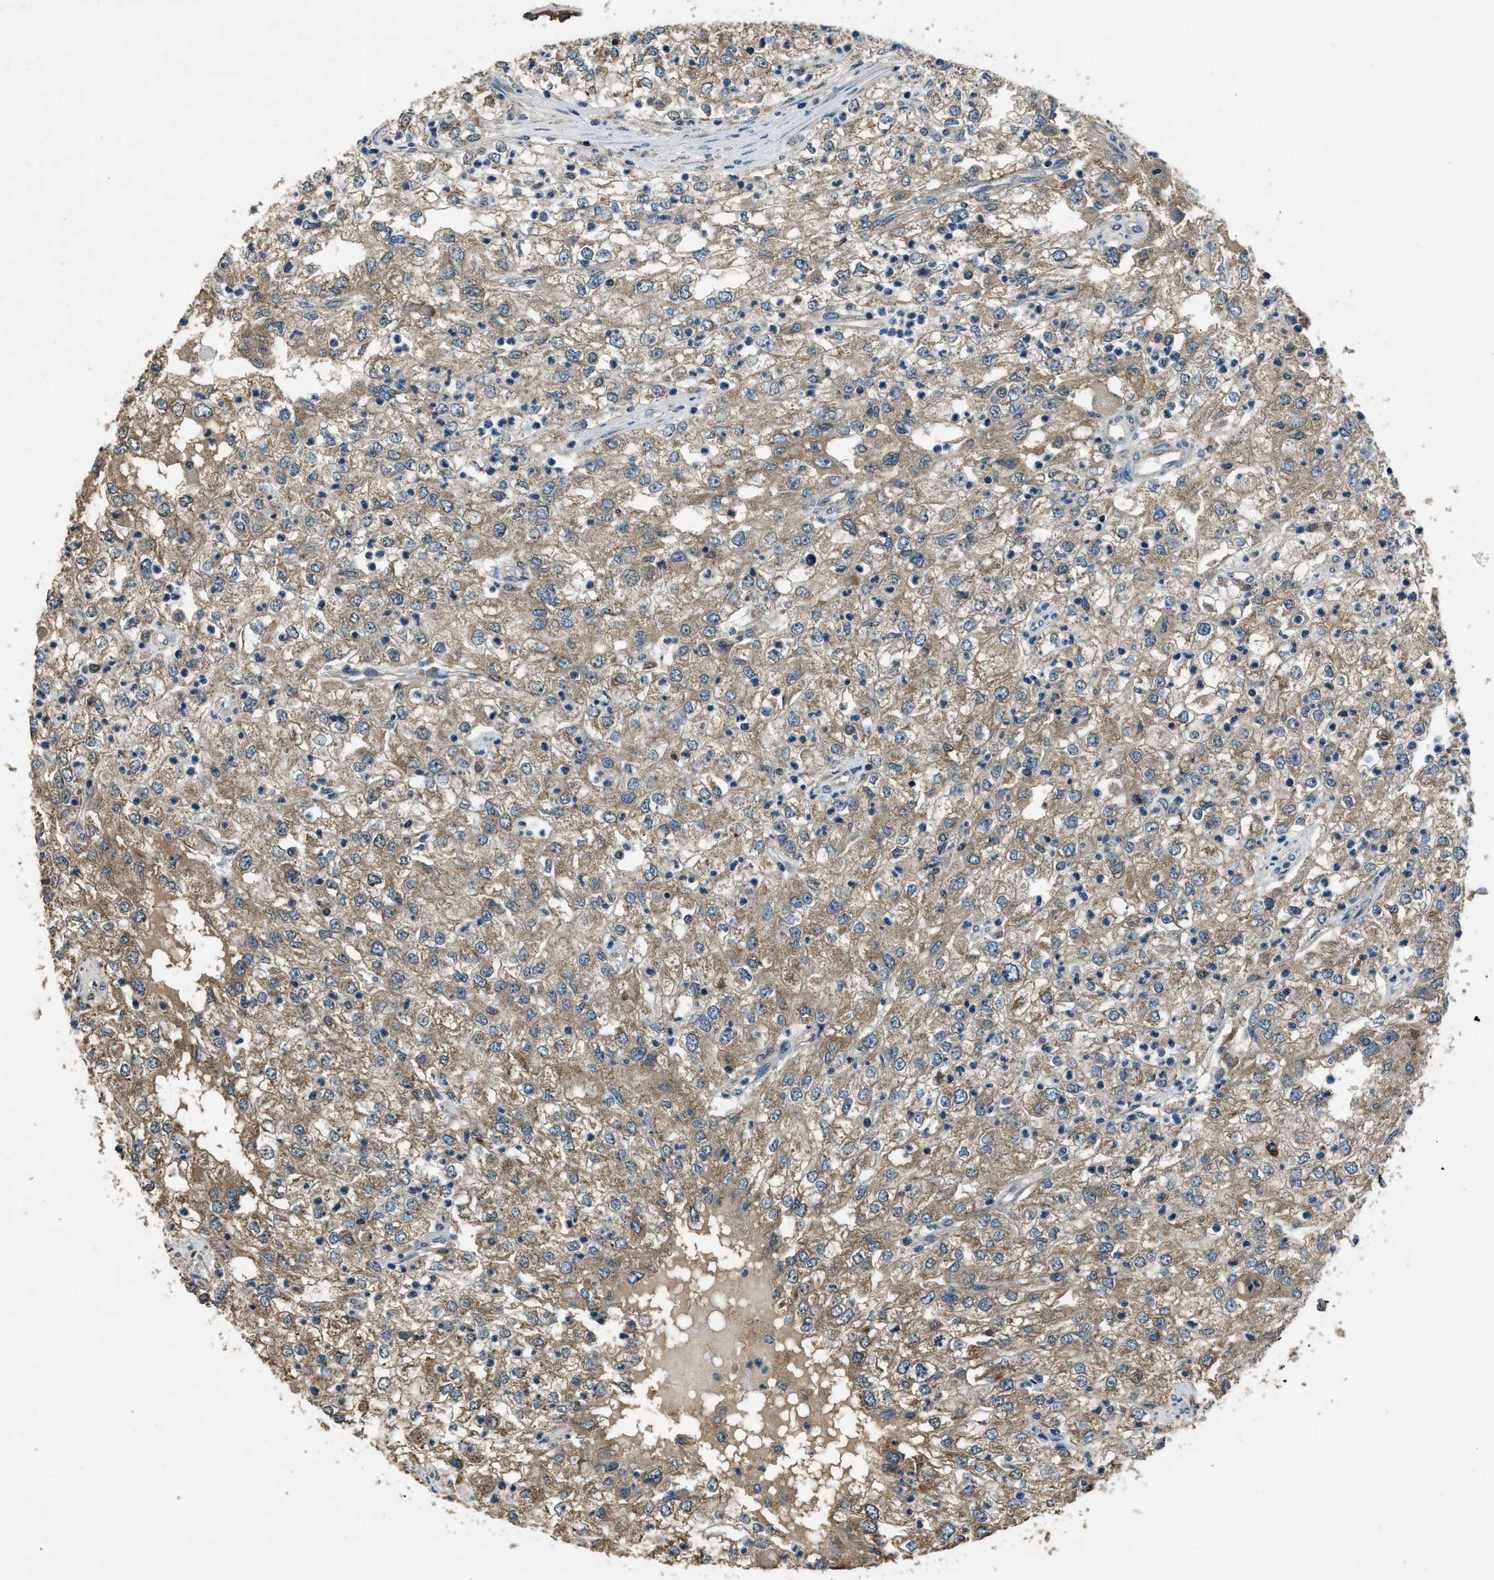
{"staining": {"intensity": "weak", "quantity": ">75%", "location": "cytoplasmic/membranous"}, "tissue": "renal cancer", "cell_type": "Tumor cells", "image_type": "cancer", "snomed": [{"axis": "morphology", "description": "Adenocarcinoma, NOS"}, {"axis": "topography", "description": "Kidney"}], "caption": "Renal adenocarcinoma stained with a brown dye exhibits weak cytoplasmic/membranous positive positivity in about >75% of tumor cells.", "gene": "SALL3", "patient": {"sex": "female", "age": 54}}